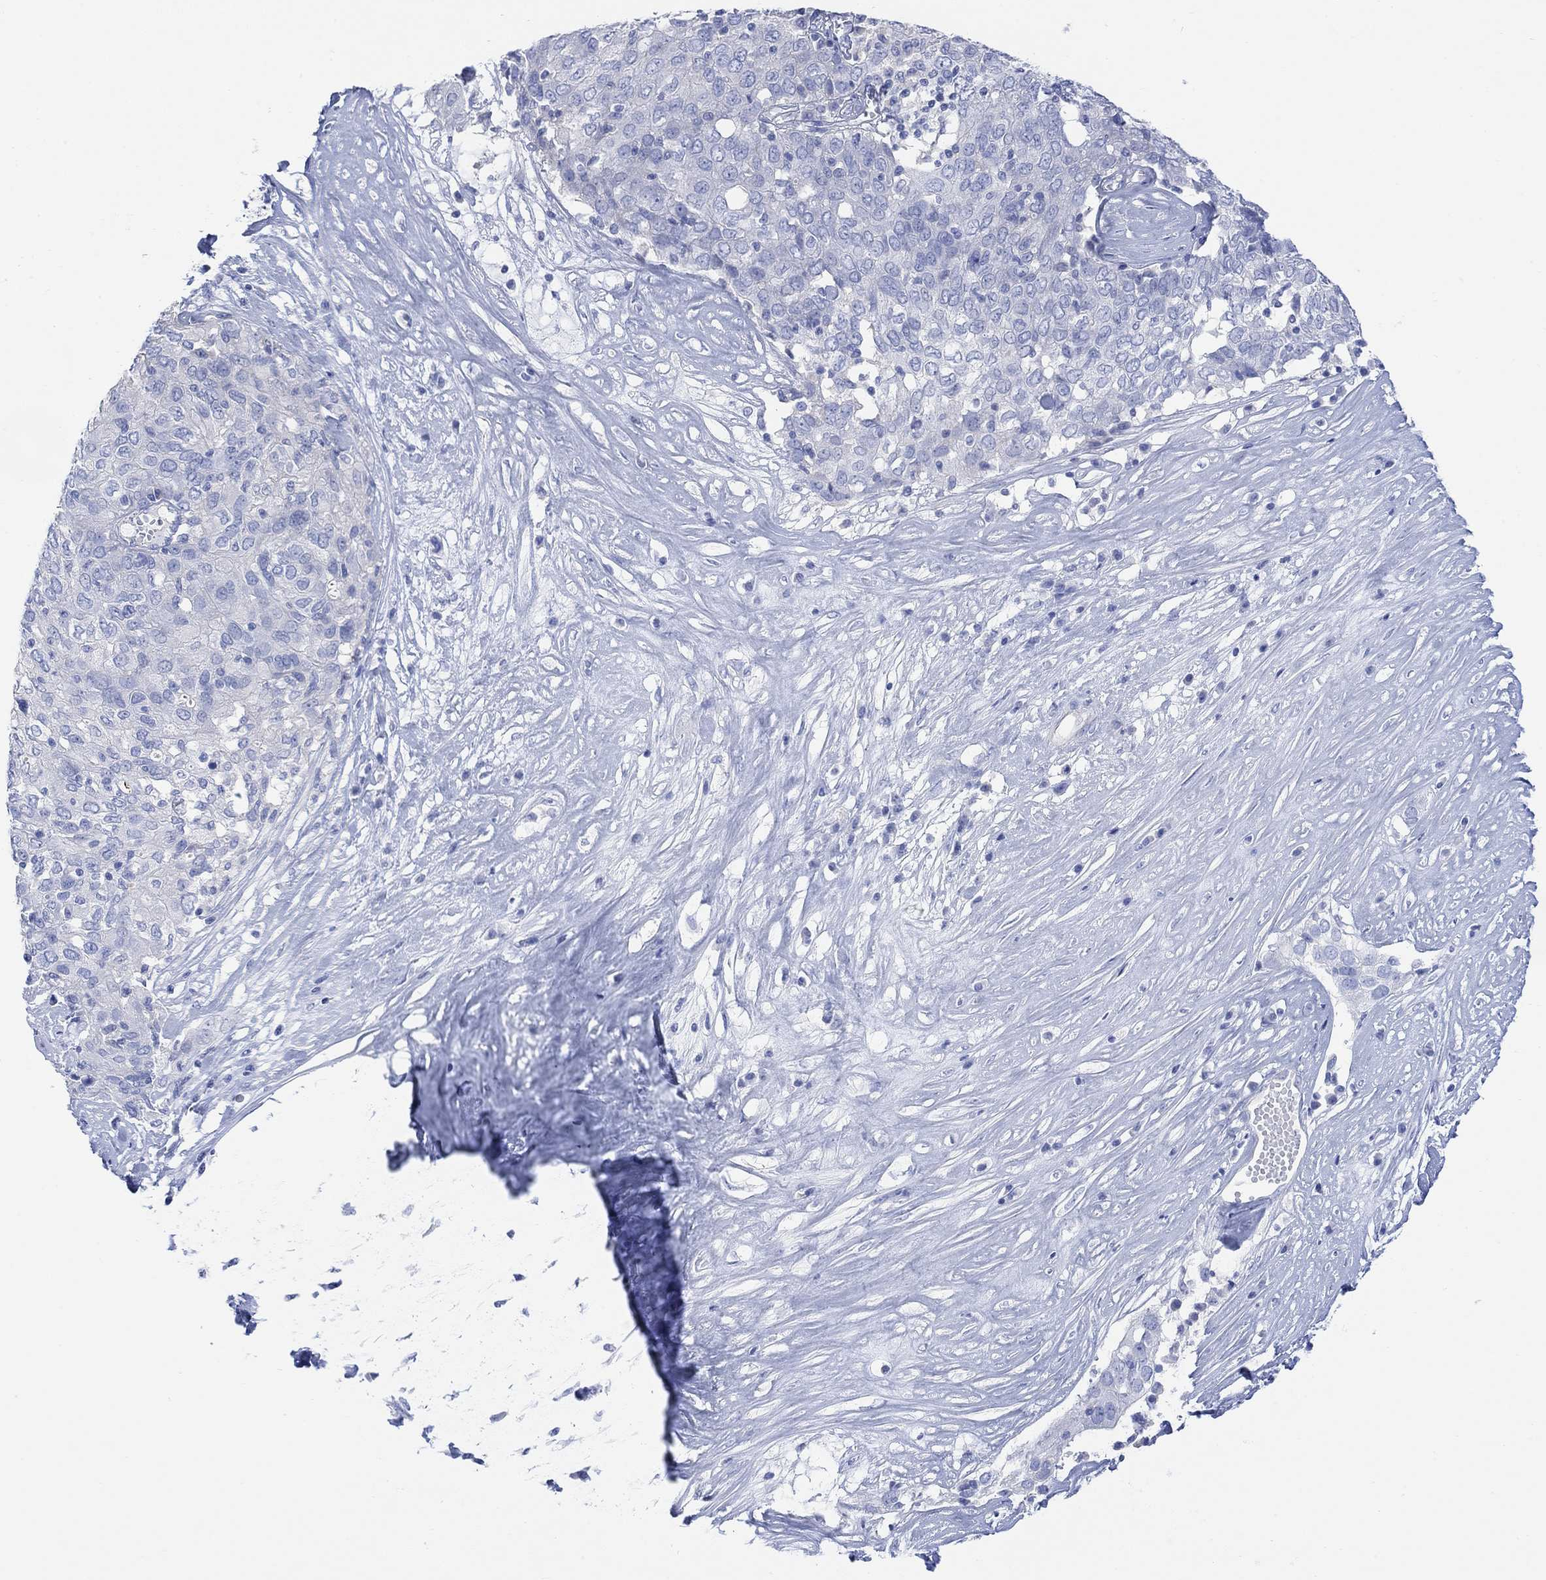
{"staining": {"intensity": "negative", "quantity": "none", "location": "none"}, "tissue": "ovarian cancer", "cell_type": "Tumor cells", "image_type": "cancer", "snomed": [{"axis": "morphology", "description": "Carcinoma, endometroid"}, {"axis": "topography", "description": "Ovary"}], "caption": "Immunohistochemistry of ovarian cancer (endometroid carcinoma) exhibits no positivity in tumor cells.", "gene": "GNG13", "patient": {"sex": "female", "age": 50}}